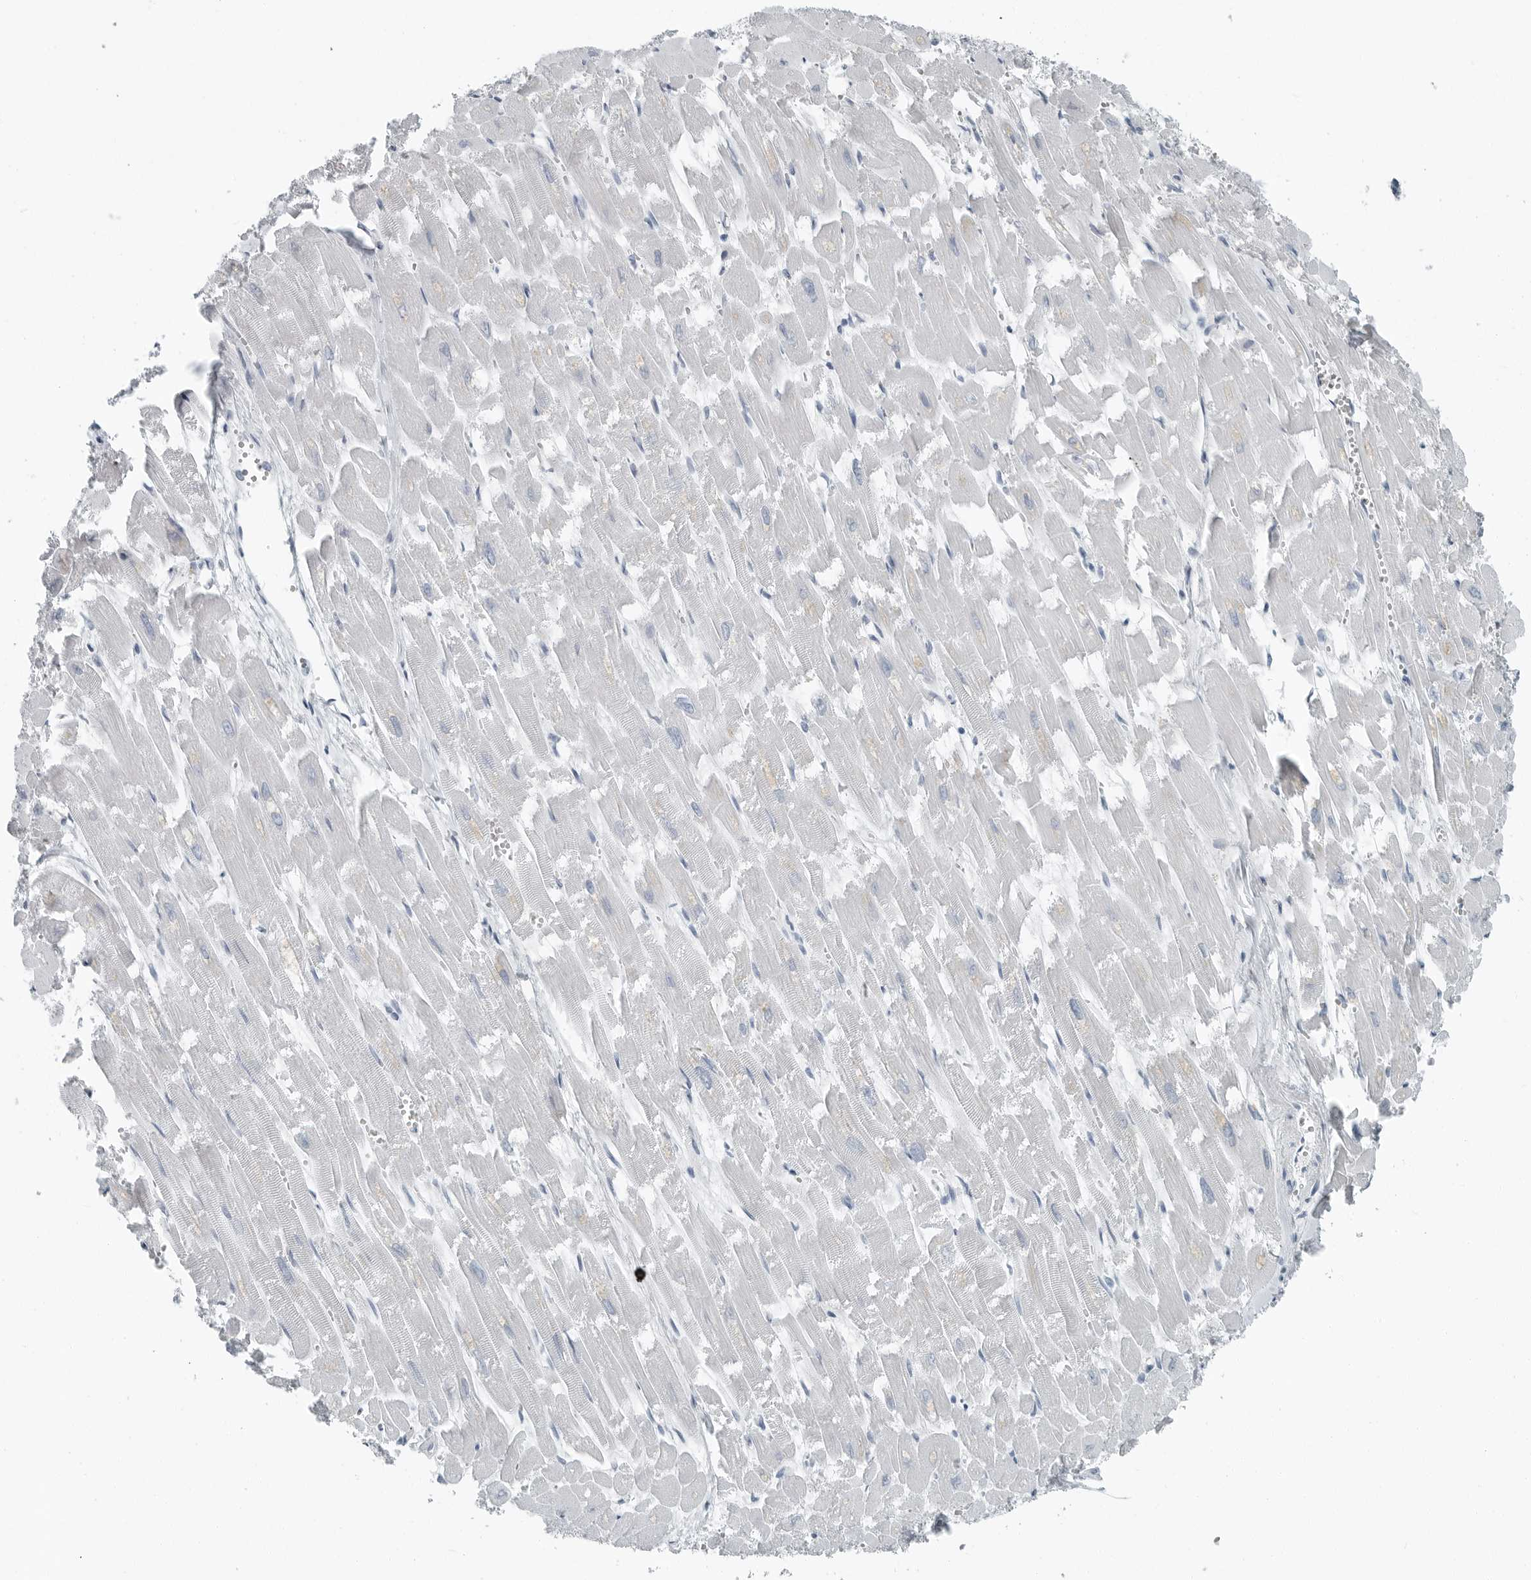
{"staining": {"intensity": "negative", "quantity": "none", "location": "none"}, "tissue": "heart muscle", "cell_type": "Cardiomyocytes", "image_type": "normal", "snomed": [{"axis": "morphology", "description": "Normal tissue, NOS"}, {"axis": "topography", "description": "Heart"}], "caption": "DAB immunohistochemical staining of unremarkable heart muscle demonstrates no significant positivity in cardiomyocytes. The staining is performed using DAB (3,3'-diaminobenzidine) brown chromogen with nuclei counter-stained in using hematoxylin.", "gene": "ZPBP2", "patient": {"sex": "male", "age": 54}}